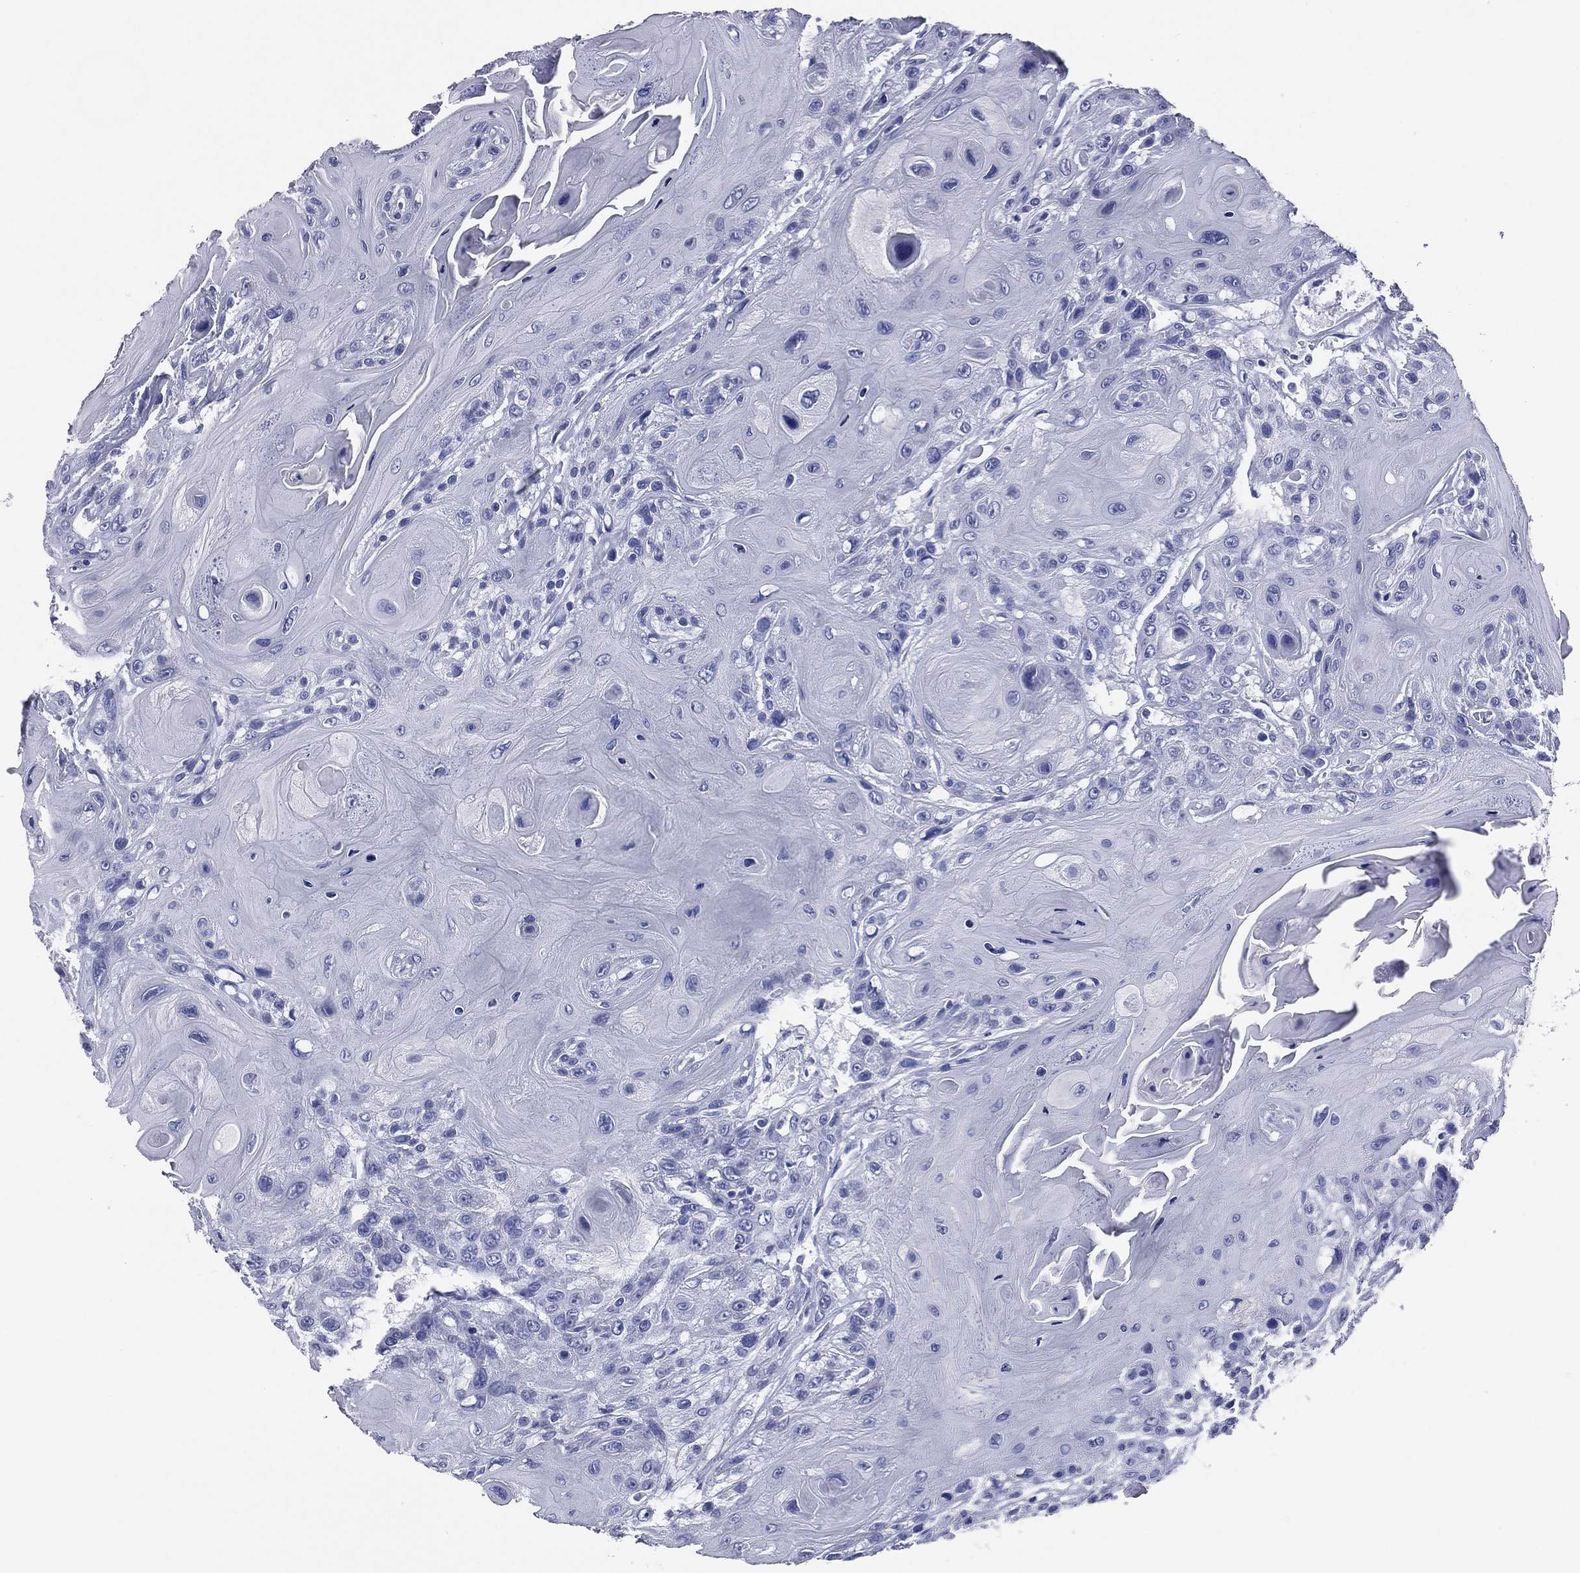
{"staining": {"intensity": "negative", "quantity": "none", "location": "none"}, "tissue": "head and neck cancer", "cell_type": "Tumor cells", "image_type": "cancer", "snomed": [{"axis": "morphology", "description": "Squamous cell carcinoma, NOS"}, {"axis": "topography", "description": "Head-Neck"}], "caption": "This is an IHC micrograph of head and neck squamous cell carcinoma. There is no staining in tumor cells.", "gene": "ACE2", "patient": {"sex": "female", "age": 59}}